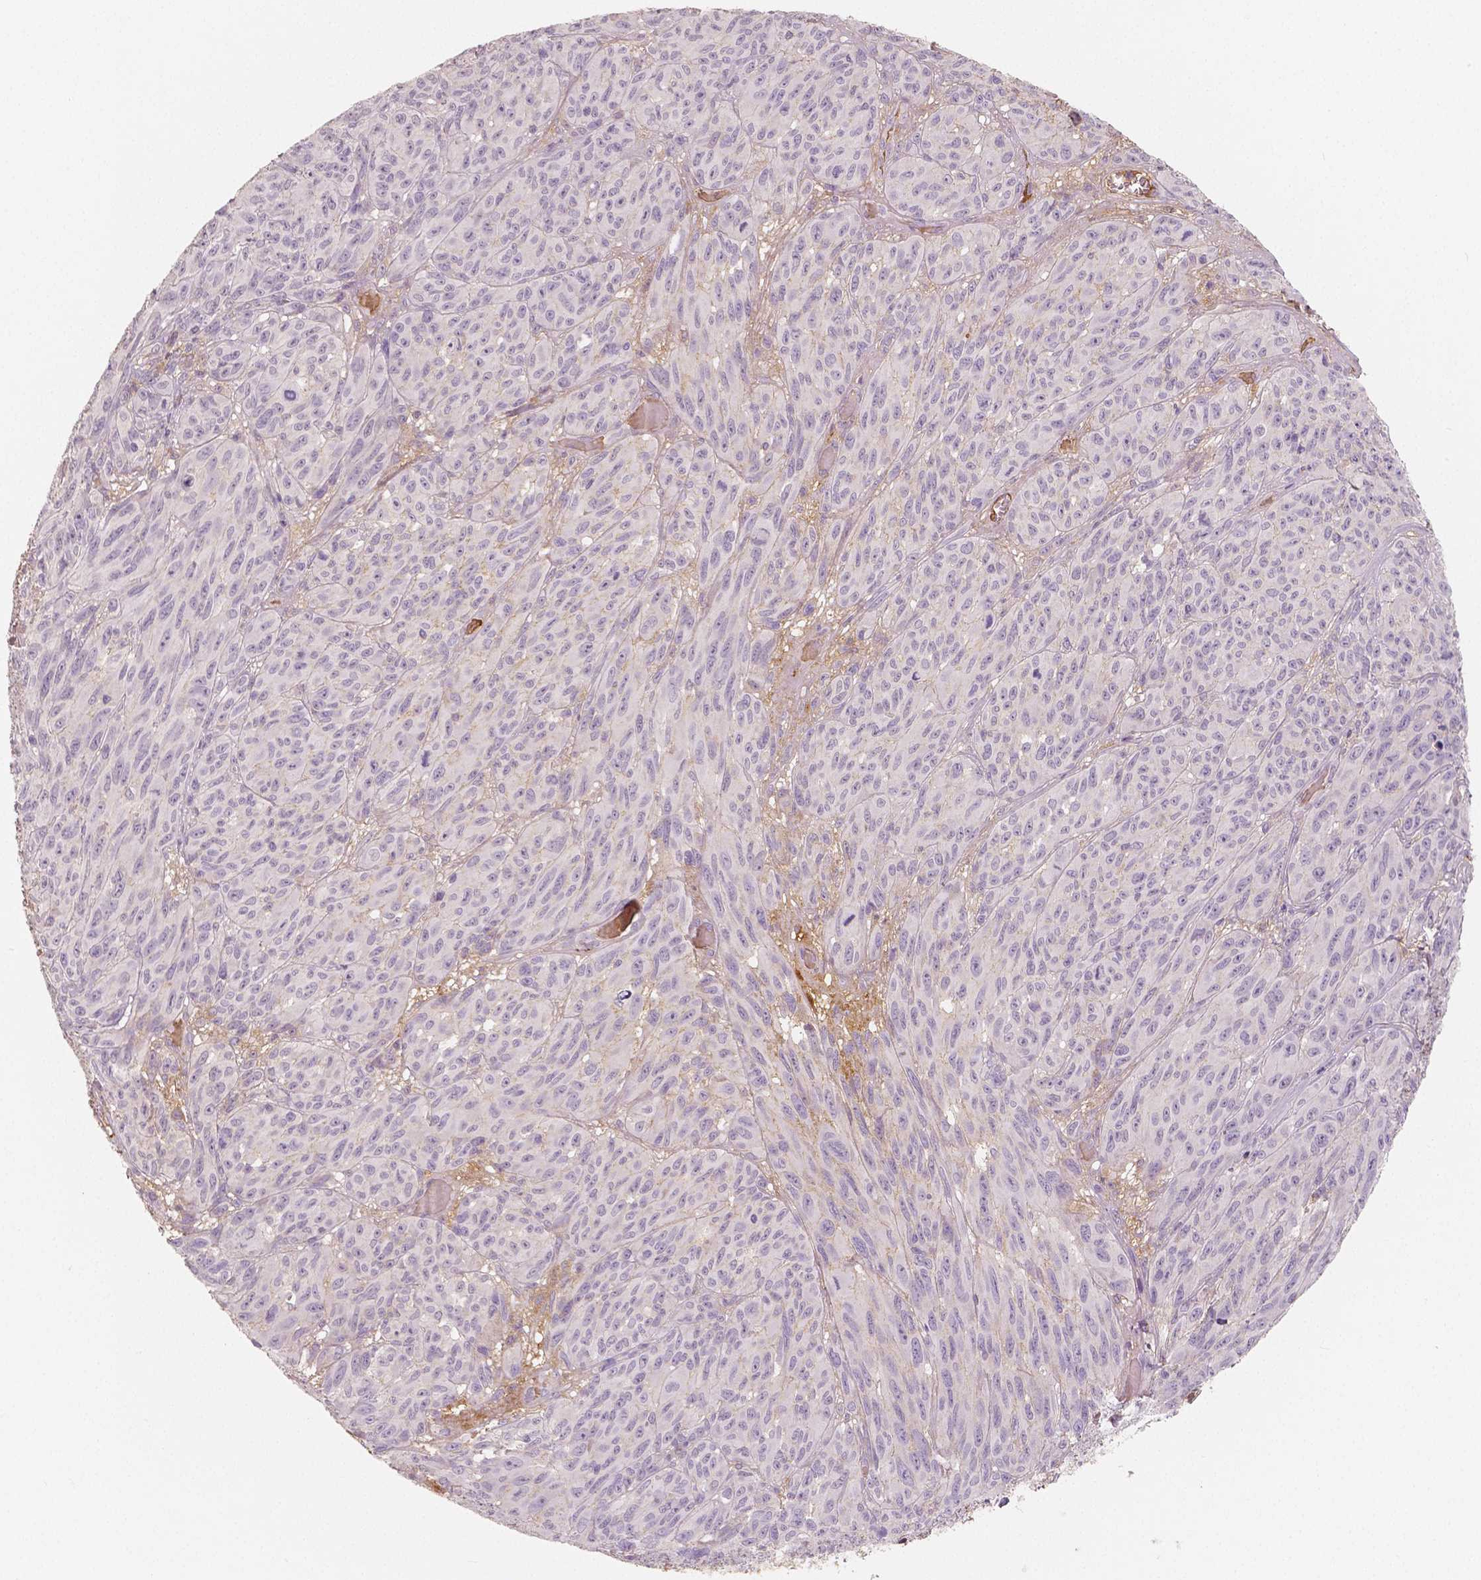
{"staining": {"intensity": "negative", "quantity": "none", "location": "none"}, "tissue": "melanoma", "cell_type": "Tumor cells", "image_type": "cancer", "snomed": [{"axis": "morphology", "description": "Malignant melanoma, NOS"}, {"axis": "topography", "description": "Vulva, labia, clitoris and Bartholin´s gland, NO"}], "caption": "Immunohistochemical staining of melanoma demonstrates no significant positivity in tumor cells. (DAB IHC visualized using brightfield microscopy, high magnification).", "gene": "APOA4", "patient": {"sex": "female", "age": 75}}